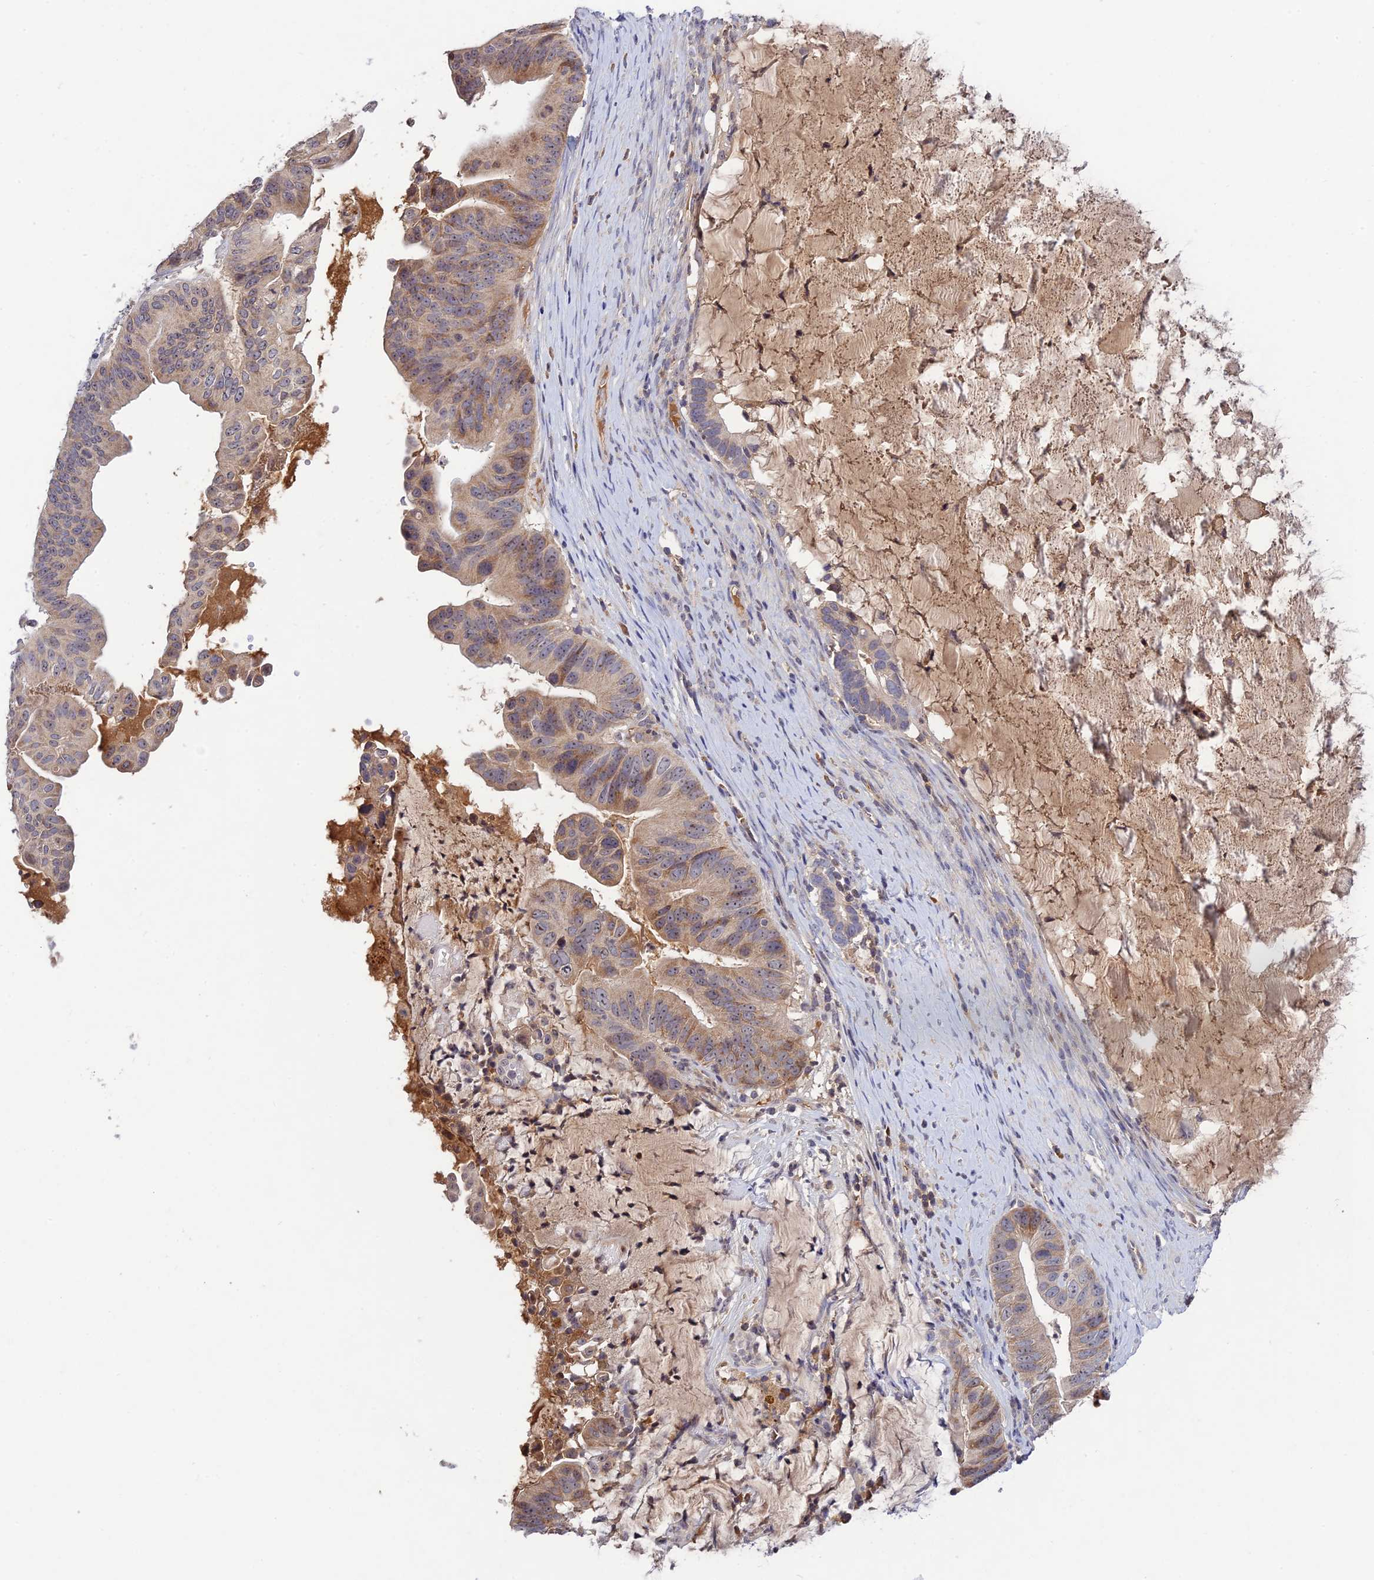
{"staining": {"intensity": "weak", "quantity": ">75%", "location": "cytoplasmic/membranous"}, "tissue": "ovarian cancer", "cell_type": "Tumor cells", "image_type": "cancer", "snomed": [{"axis": "morphology", "description": "Cystadenocarcinoma, mucinous, NOS"}, {"axis": "topography", "description": "Ovary"}], "caption": "IHC image of neoplastic tissue: human ovarian cancer stained using immunohistochemistry (IHC) reveals low levels of weak protein expression localized specifically in the cytoplasmic/membranous of tumor cells, appearing as a cytoplasmic/membranous brown color.", "gene": "CHST5", "patient": {"sex": "female", "age": 61}}